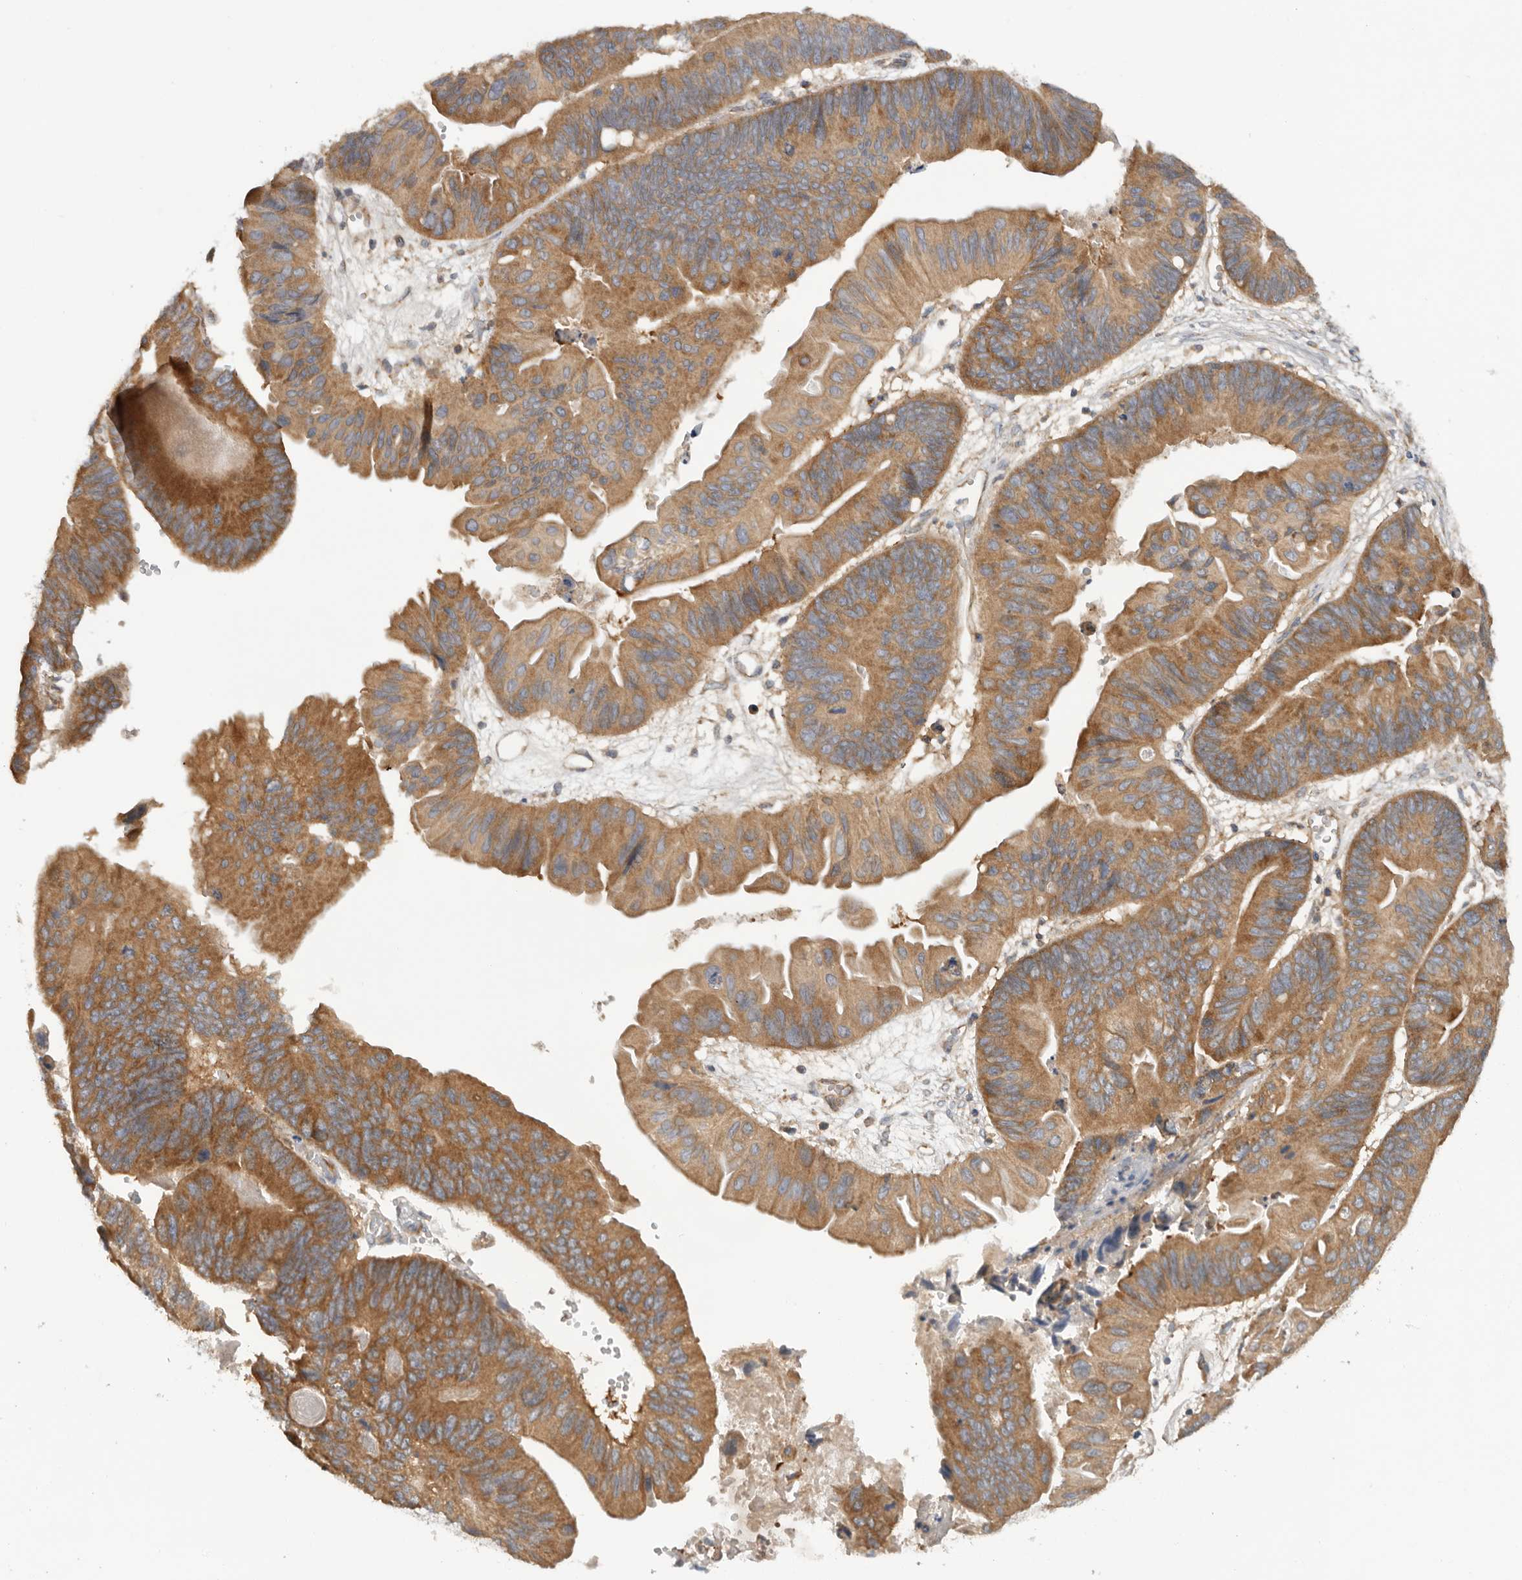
{"staining": {"intensity": "strong", "quantity": ">75%", "location": "cytoplasmic/membranous"}, "tissue": "ovarian cancer", "cell_type": "Tumor cells", "image_type": "cancer", "snomed": [{"axis": "morphology", "description": "Cystadenocarcinoma, mucinous, NOS"}, {"axis": "topography", "description": "Ovary"}], "caption": "This is an image of immunohistochemistry staining of ovarian cancer (mucinous cystadenocarcinoma), which shows strong staining in the cytoplasmic/membranous of tumor cells.", "gene": "PPP1R42", "patient": {"sex": "female", "age": 61}}